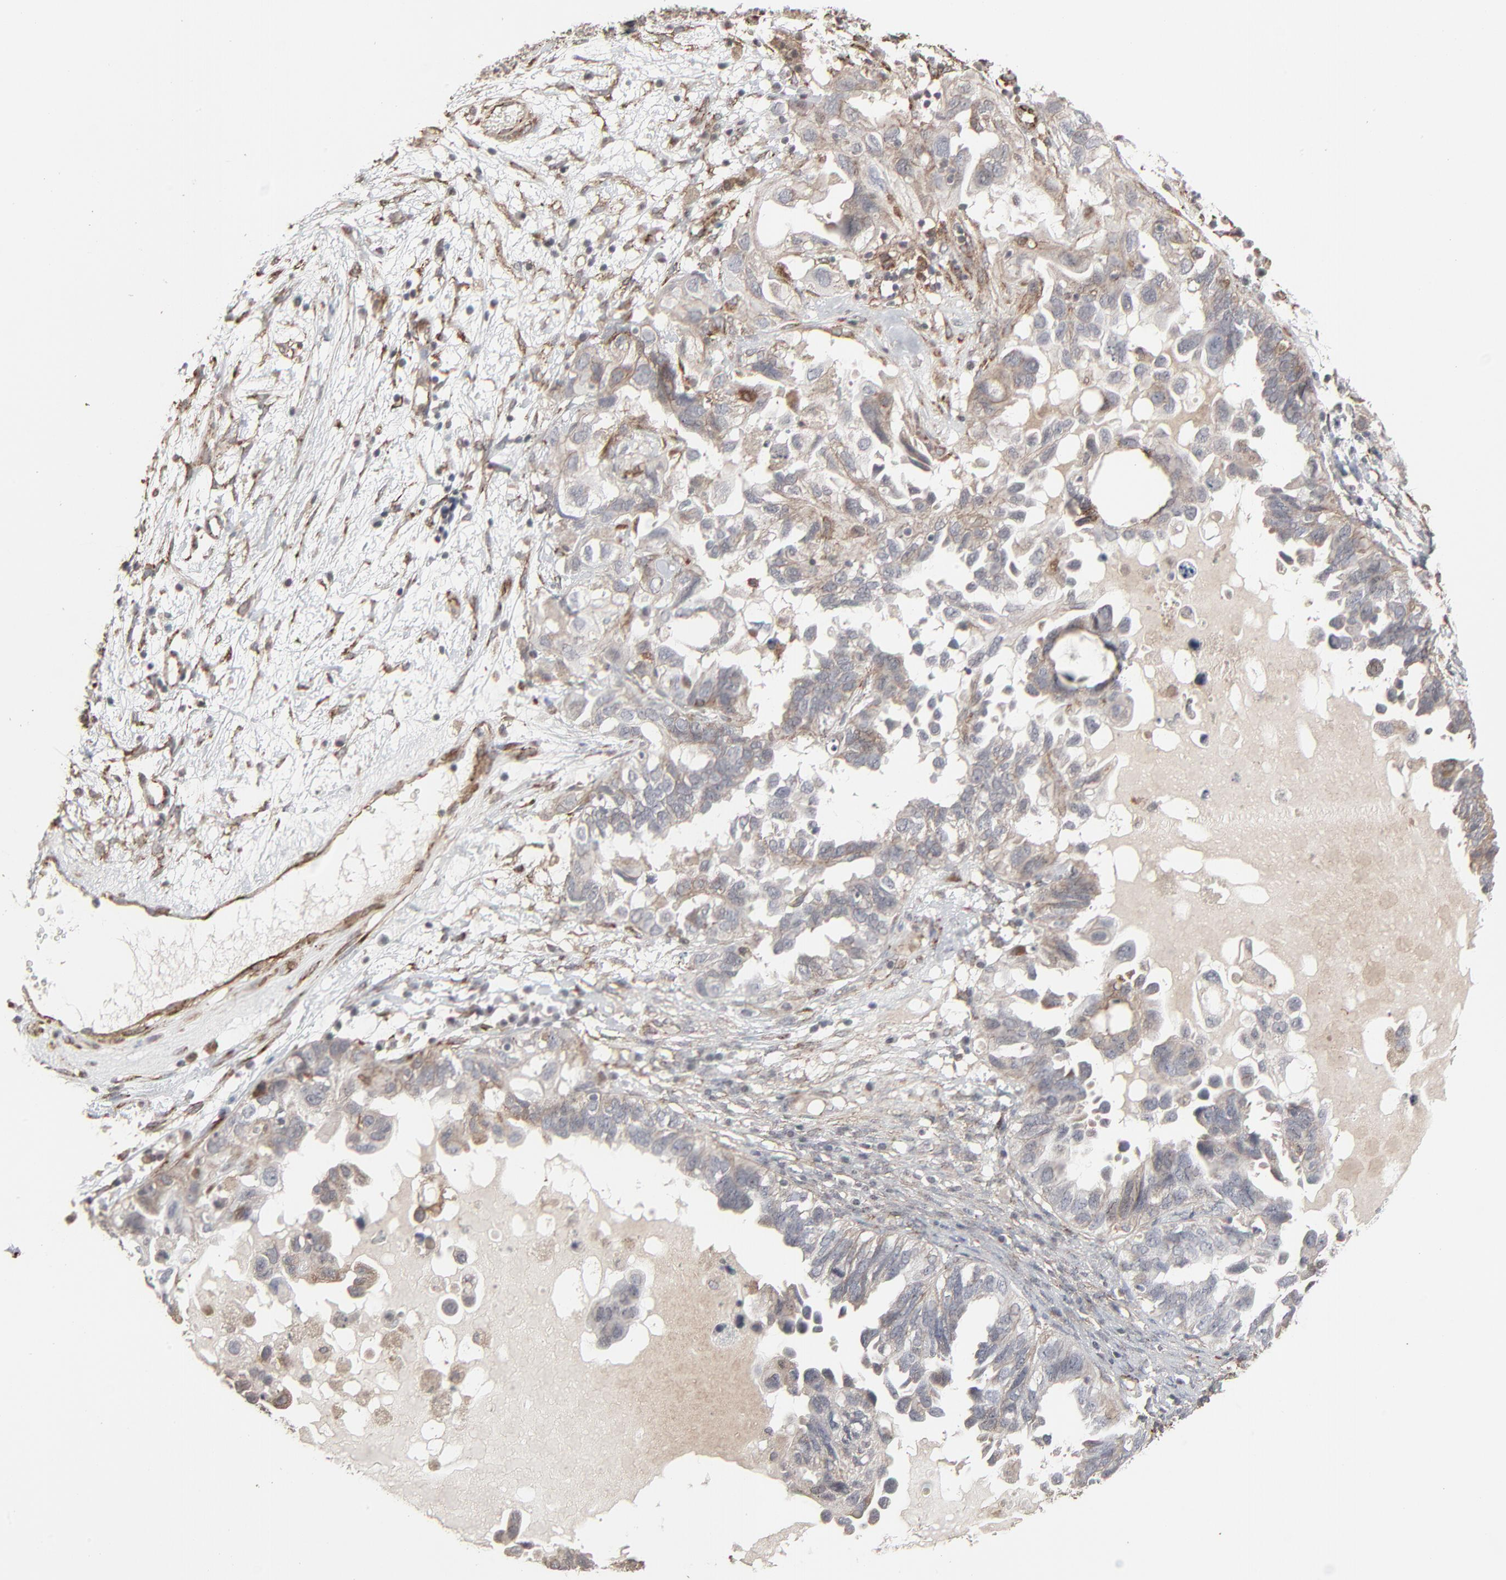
{"staining": {"intensity": "weak", "quantity": "25%-75%", "location": "cytoplasmic/membranous"}, "tissue": "ovarian cancer", "cell_type": "Tumor cells", "image_type": "cancer", "snomed": [{"axis": "morphology", "description": "Cystadenocarcinoma, serous, NOS"}, {"axis": "topography", "description": "Ovary"}], "caption": "A high-resolution histopathology image shows immunohistochemistry staining of ovarian serous cystadenocarcinoma, which reveals weak cytoplasmic/membranous expression in about 25%-75% of tumor cells.", "gene": "CTNND1", "patient": {"sex": "female", "age": 82}}